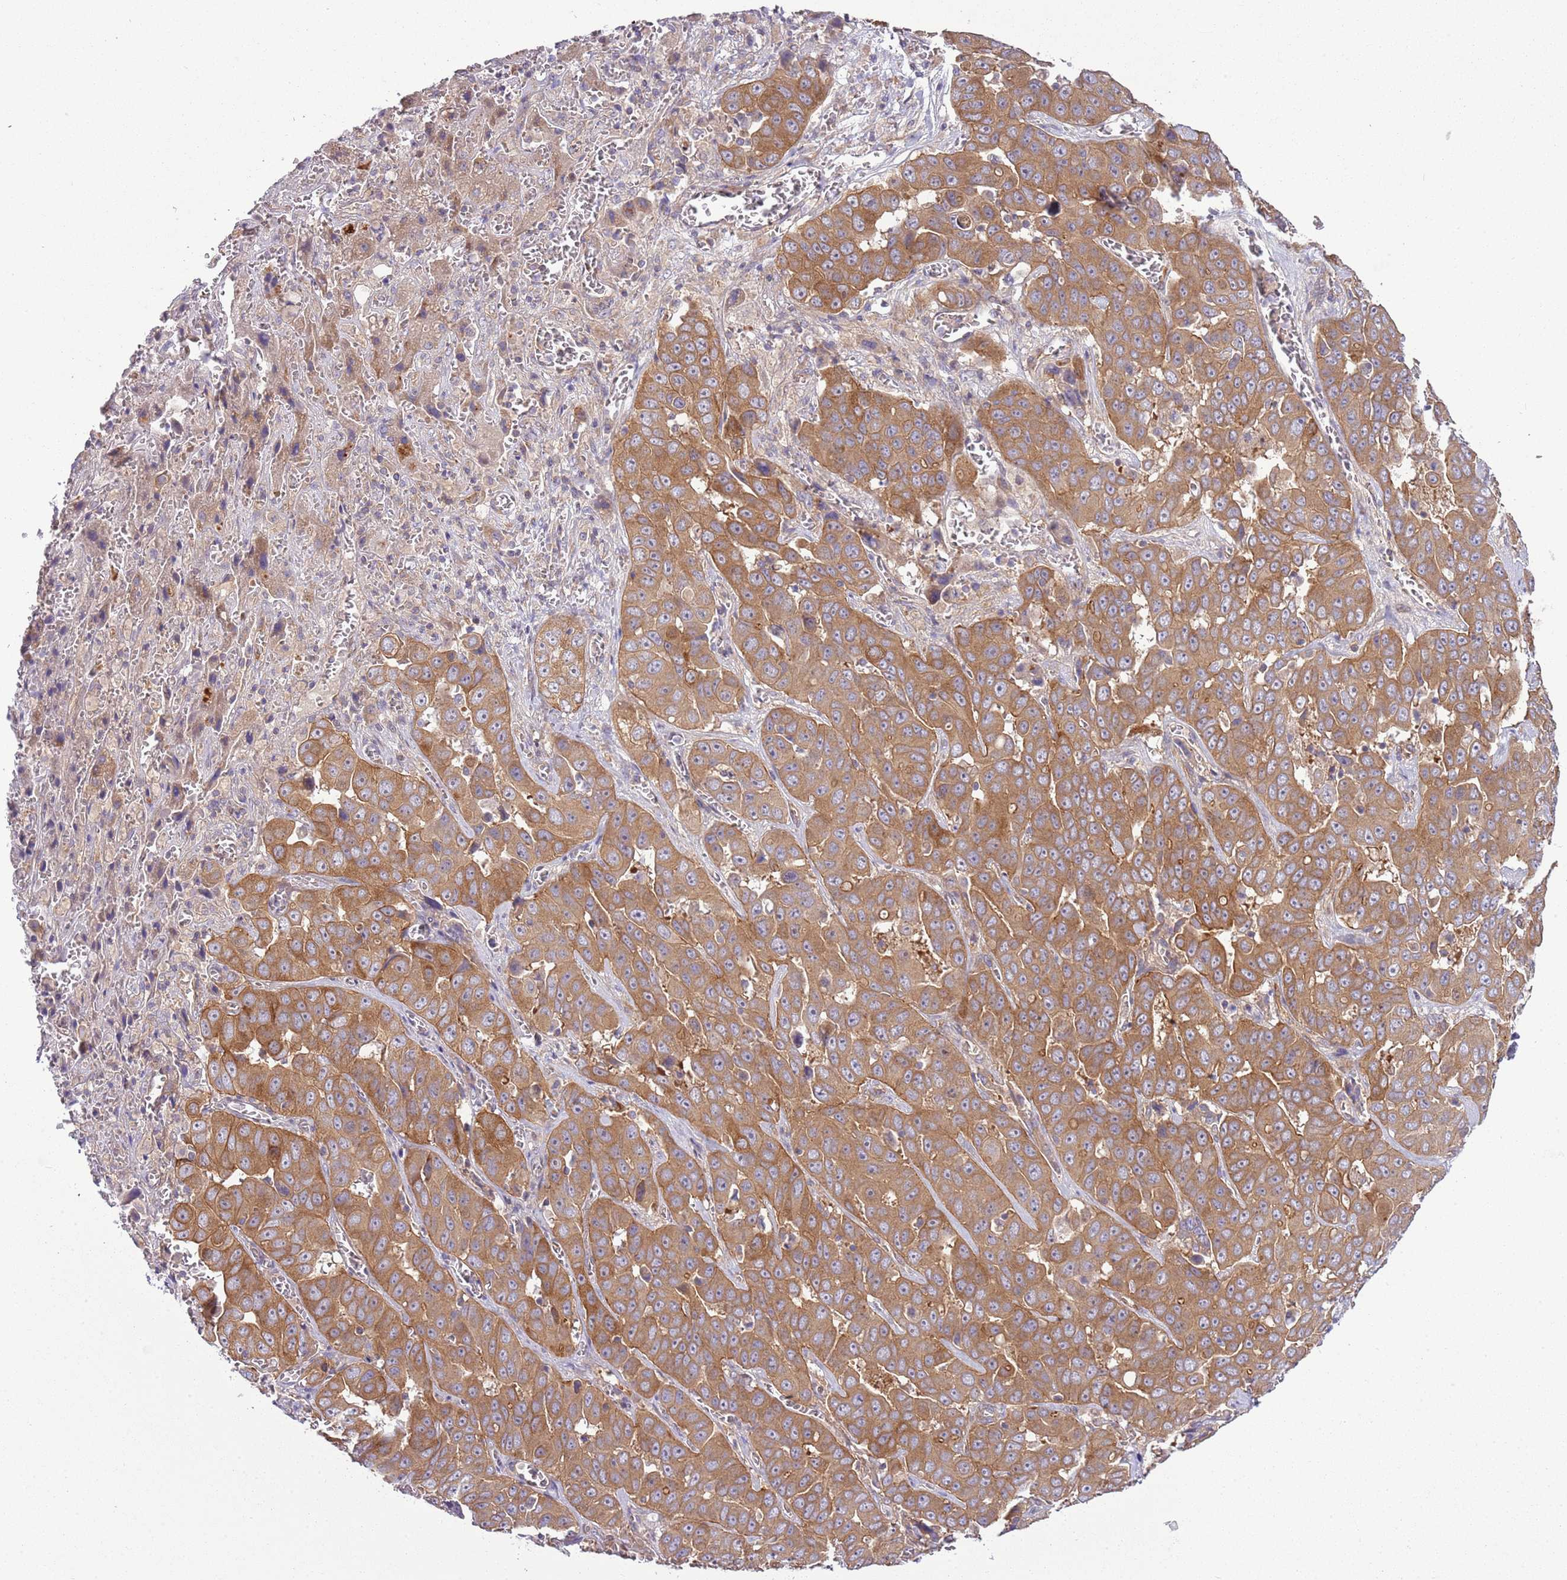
{"staining": {"intensity": "strong", "quantity": ">75%", "location": "cytoplasmic/membranous"}, "tissue": "liver cancer", "cell_type": "Tumor cells", "image_type": "cancer", "snomed": [{"axis": "morphology", "description": "Cholangiocarcinoma"}, {"axis": "topography", "description": "Liver"}], "caption": "Brown immunohistochemical staining in liver cancer exhibits strong cytoplasmic/membranous positivity in about >75% of tumor cells.", "gene": "GNL1", "patient": {"sex": "female", "age": 52}}